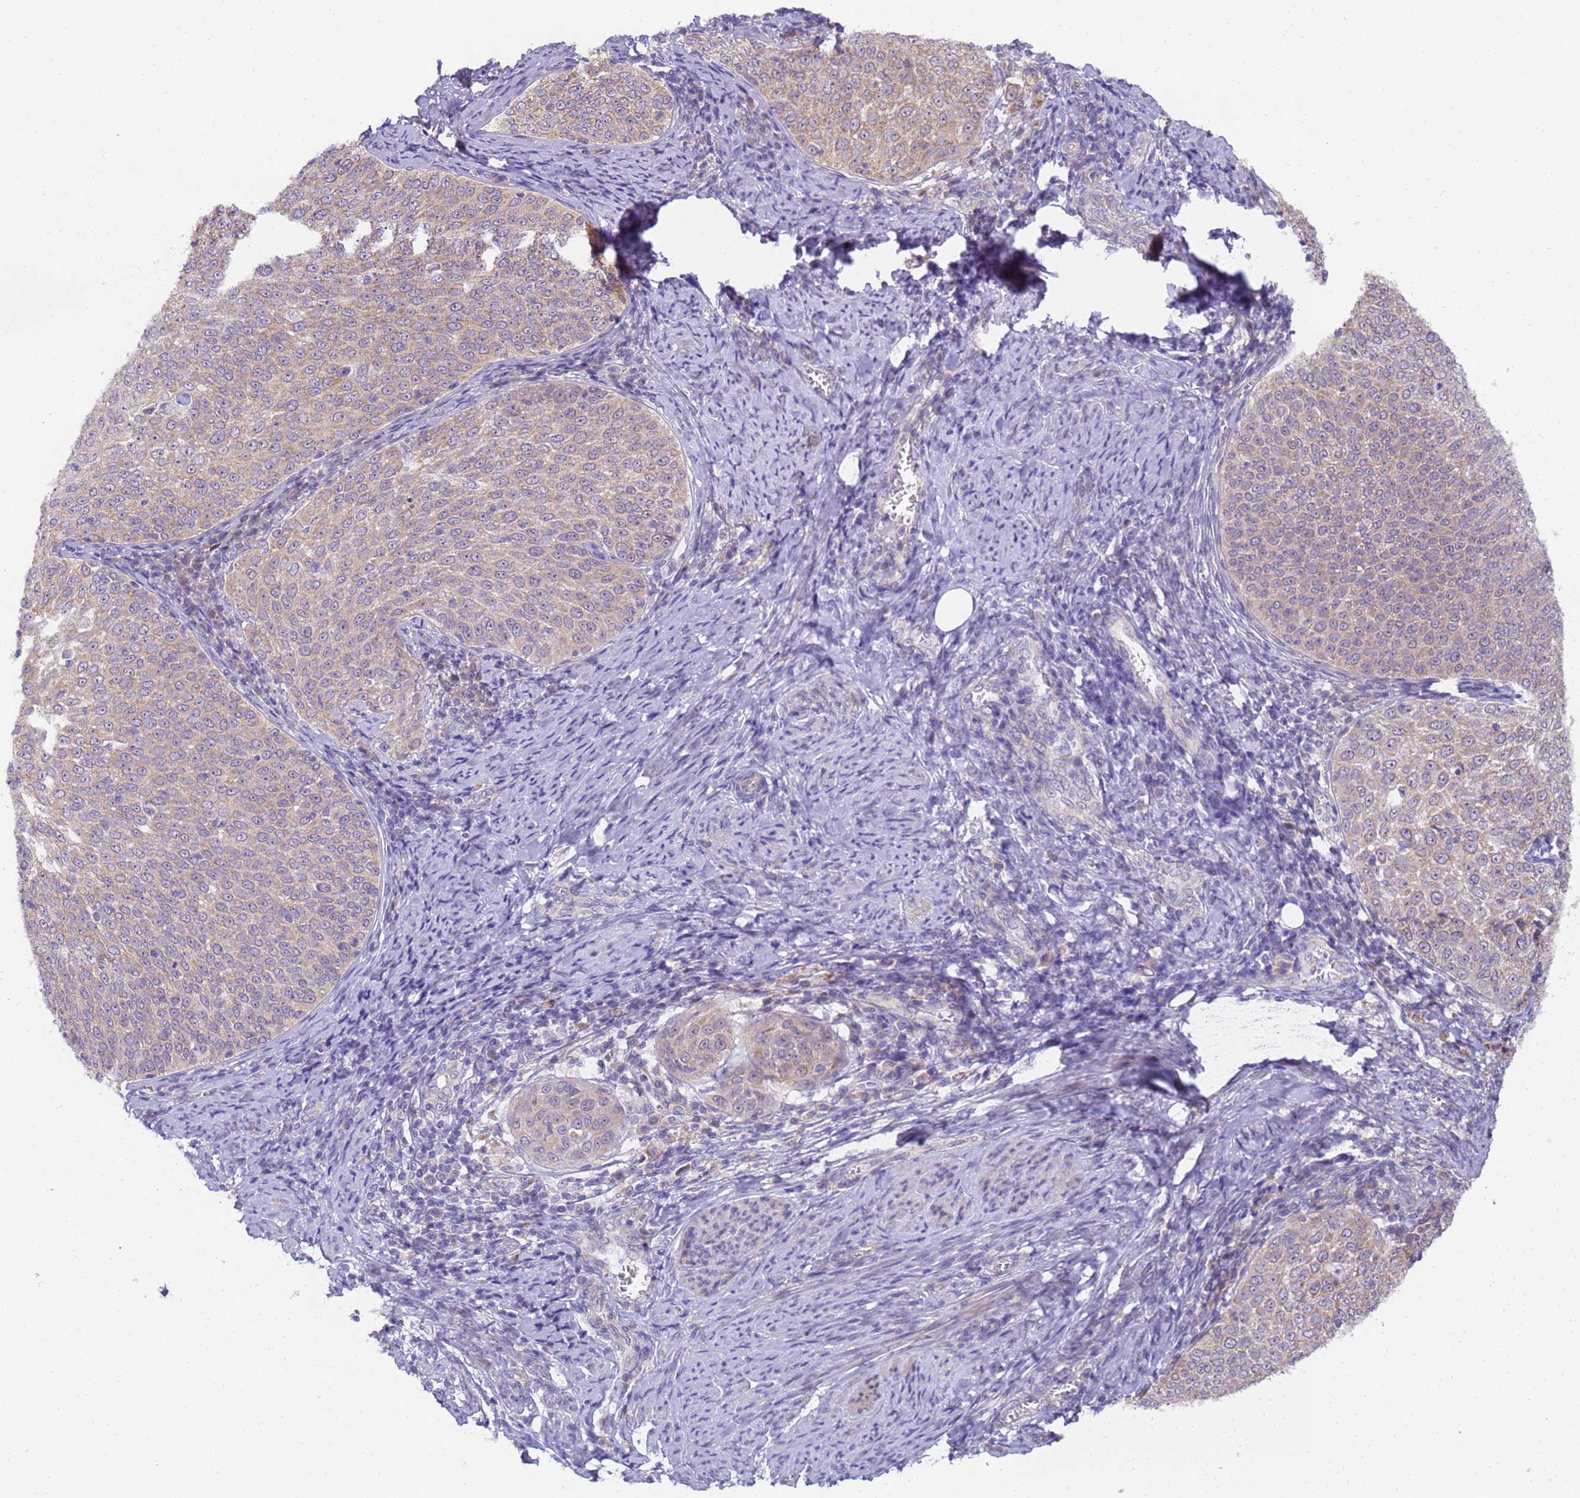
{"staining": {"intensity": "weak", "quantity": "25%-75%", "location": "cytoplasmic/membranous"}, "tissue": "cervical cancer", "cell_type": "Tumor cells", "image_type": "cancer", "snomed": [{"axis": "morphology", "description": "Squamous cell carcinoma, NOS"}, {"axis": "topography", "description": "Cervix"}], "caption": "This photomicrograph displays IHC staining of cervical cancer, with low weak cytoplasmic/membranous staining in approximately 25%-75% of tumor cells.", "gene": "RAPGEF3", "patient": {"sex": "female", "age": 57}}